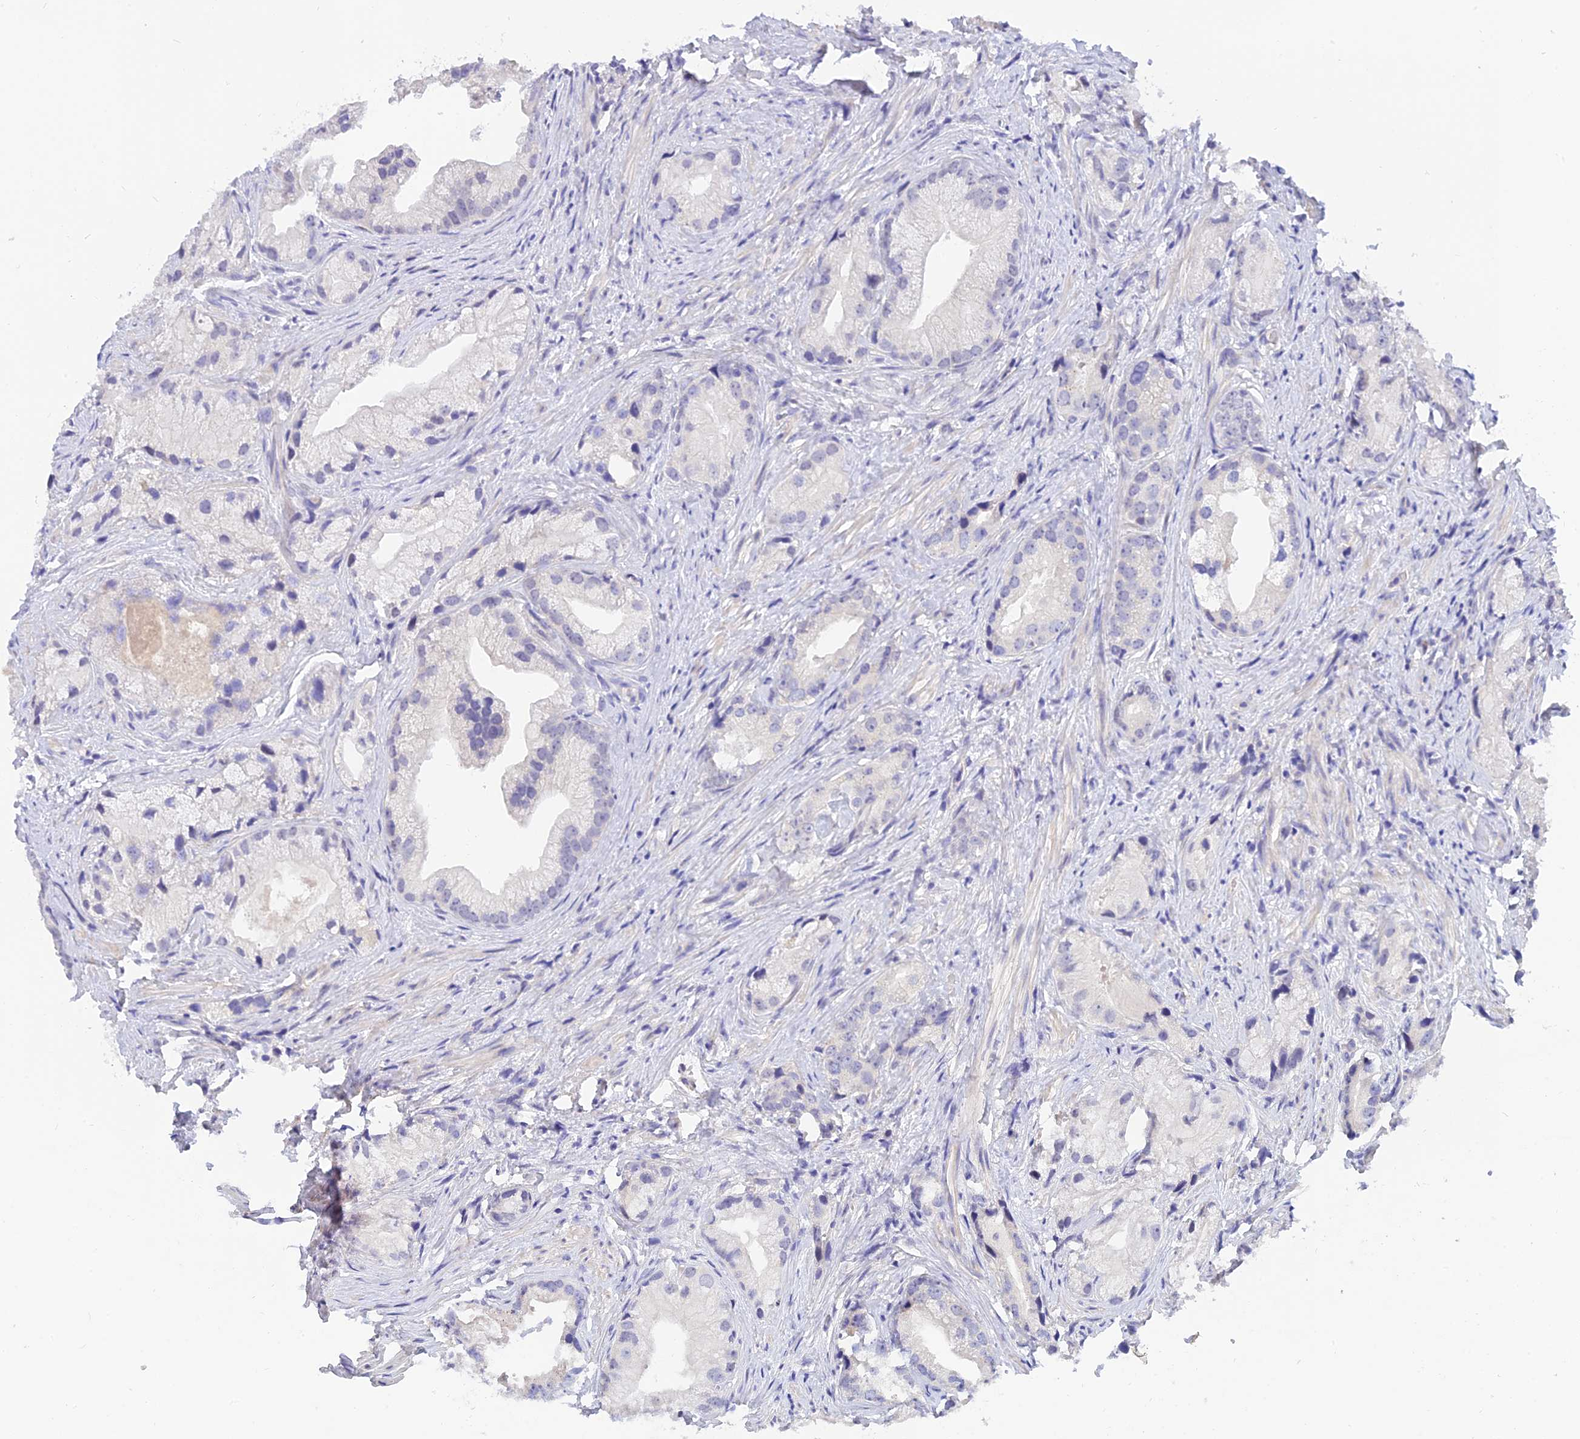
{"staining": {"intensity": "negative", "quantity": "none", "location": "none"}, "tissue": "prostate cancer", "cell_type": "Tumor cells", "image_type": "cancer", "snomed": [{"axis": "morphology", "description": "Adenocarcinoma, Low grade"}, {"axis": "topography", "description": "Prostate"}], "caption": "This is an immunohistochemistry photomicrograph of human prostate cancer. There is no positivity in tumor cells.", "gene": "TMEM161B", "patient": {"sex": "male", "age": 71}}